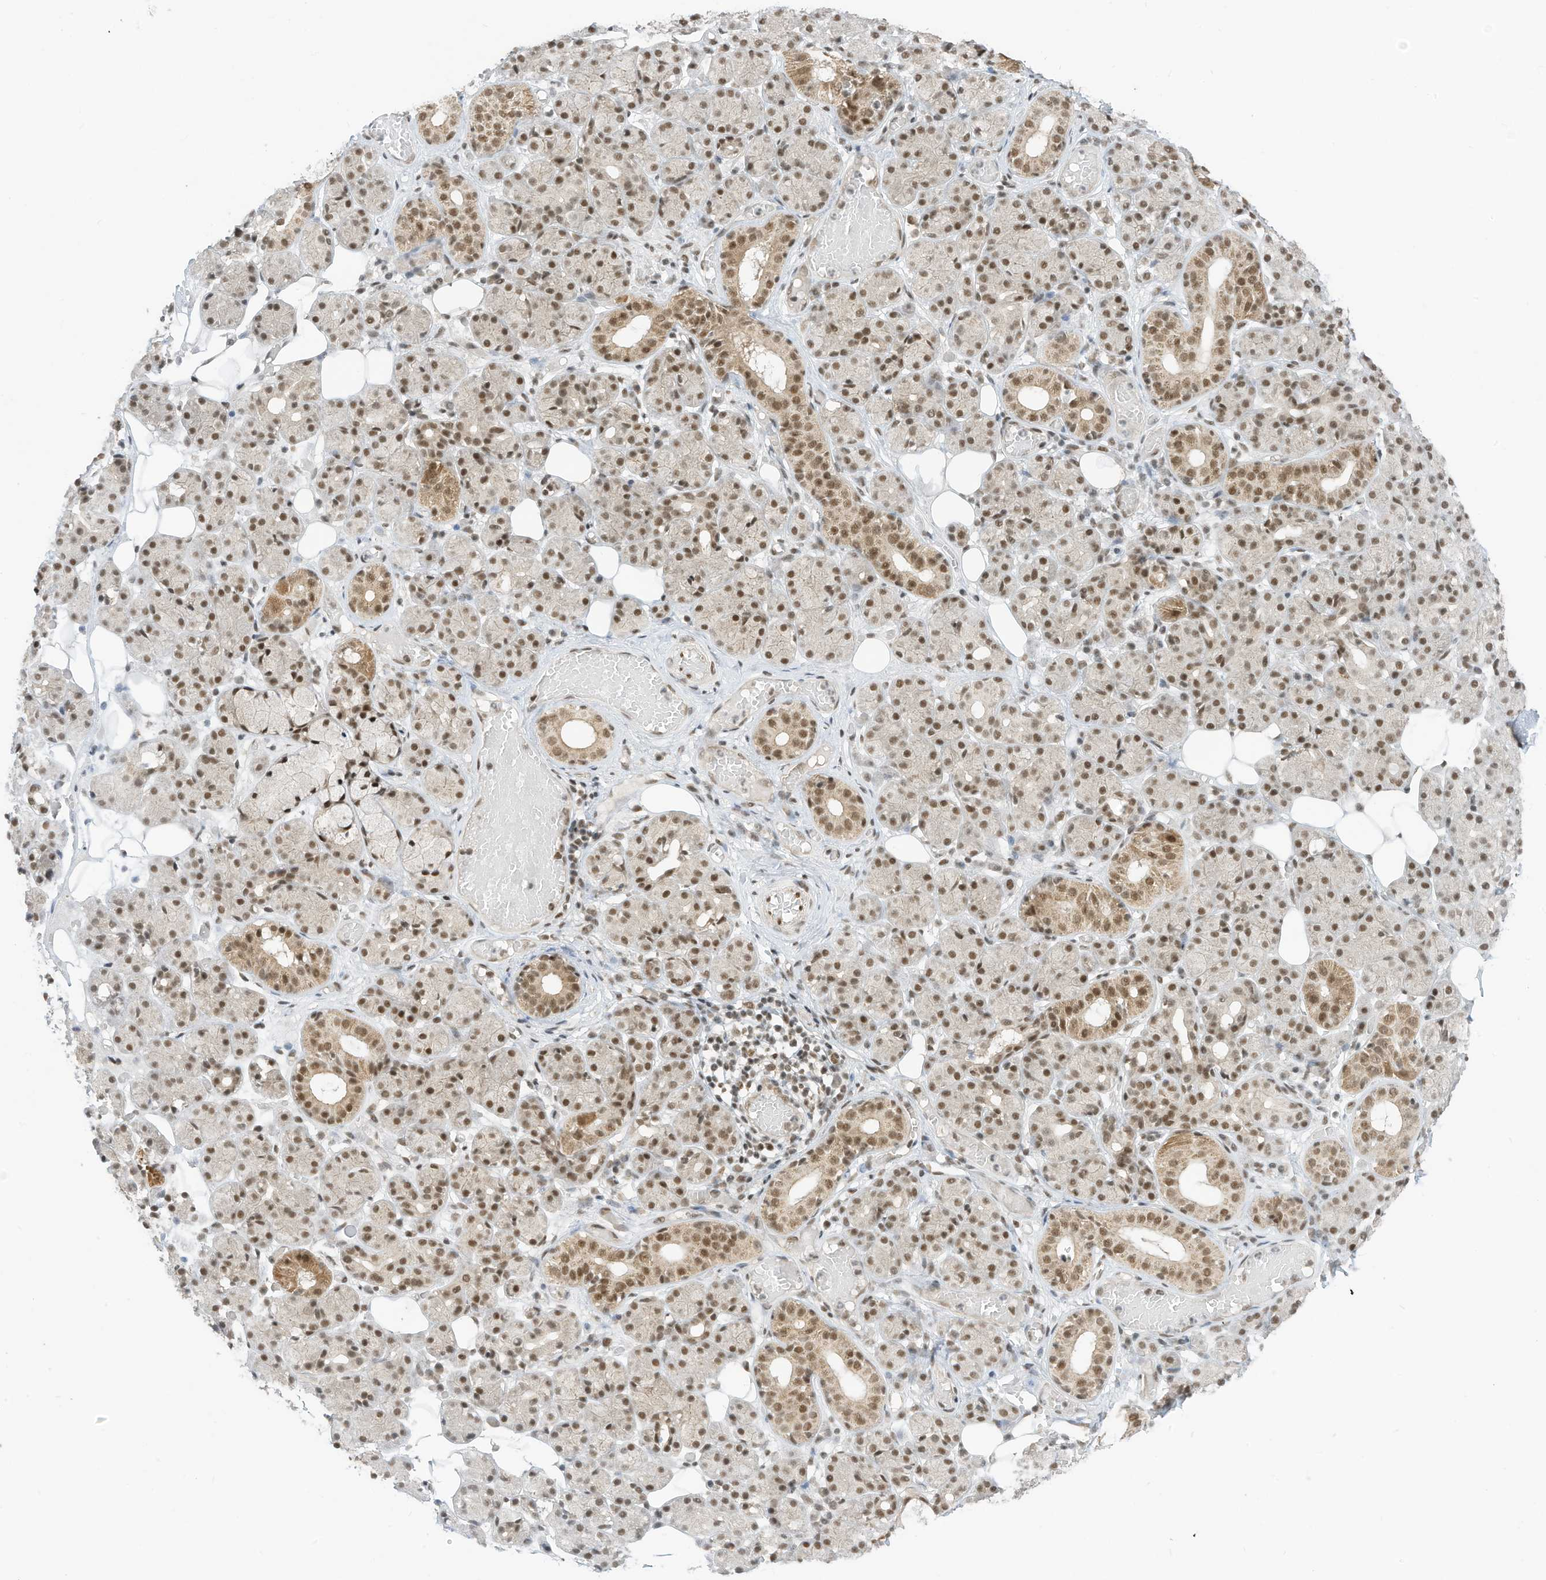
{"staining": {"intensity": "moderate", "quantity": "25%-75%", "location": "cytoplasmic/membranous,nuclear"}, "tissue": "salivary gland", "cell_type": "Glandular cells", "image_type": "normal", "snomed": [{"axis": "morphology", "description": "Normal tissue, NOS"}, {"axis": "topography", "description": "Salivary gland"}], "caption": "This is a histology image of IHC staining of normal salivary gland, which shows moderate staining in the cytoplasmic/membranous,nuclear of glandular cells.", "gene": "AURKAIP1", "patient": {"sex": "male", "age": 63}}